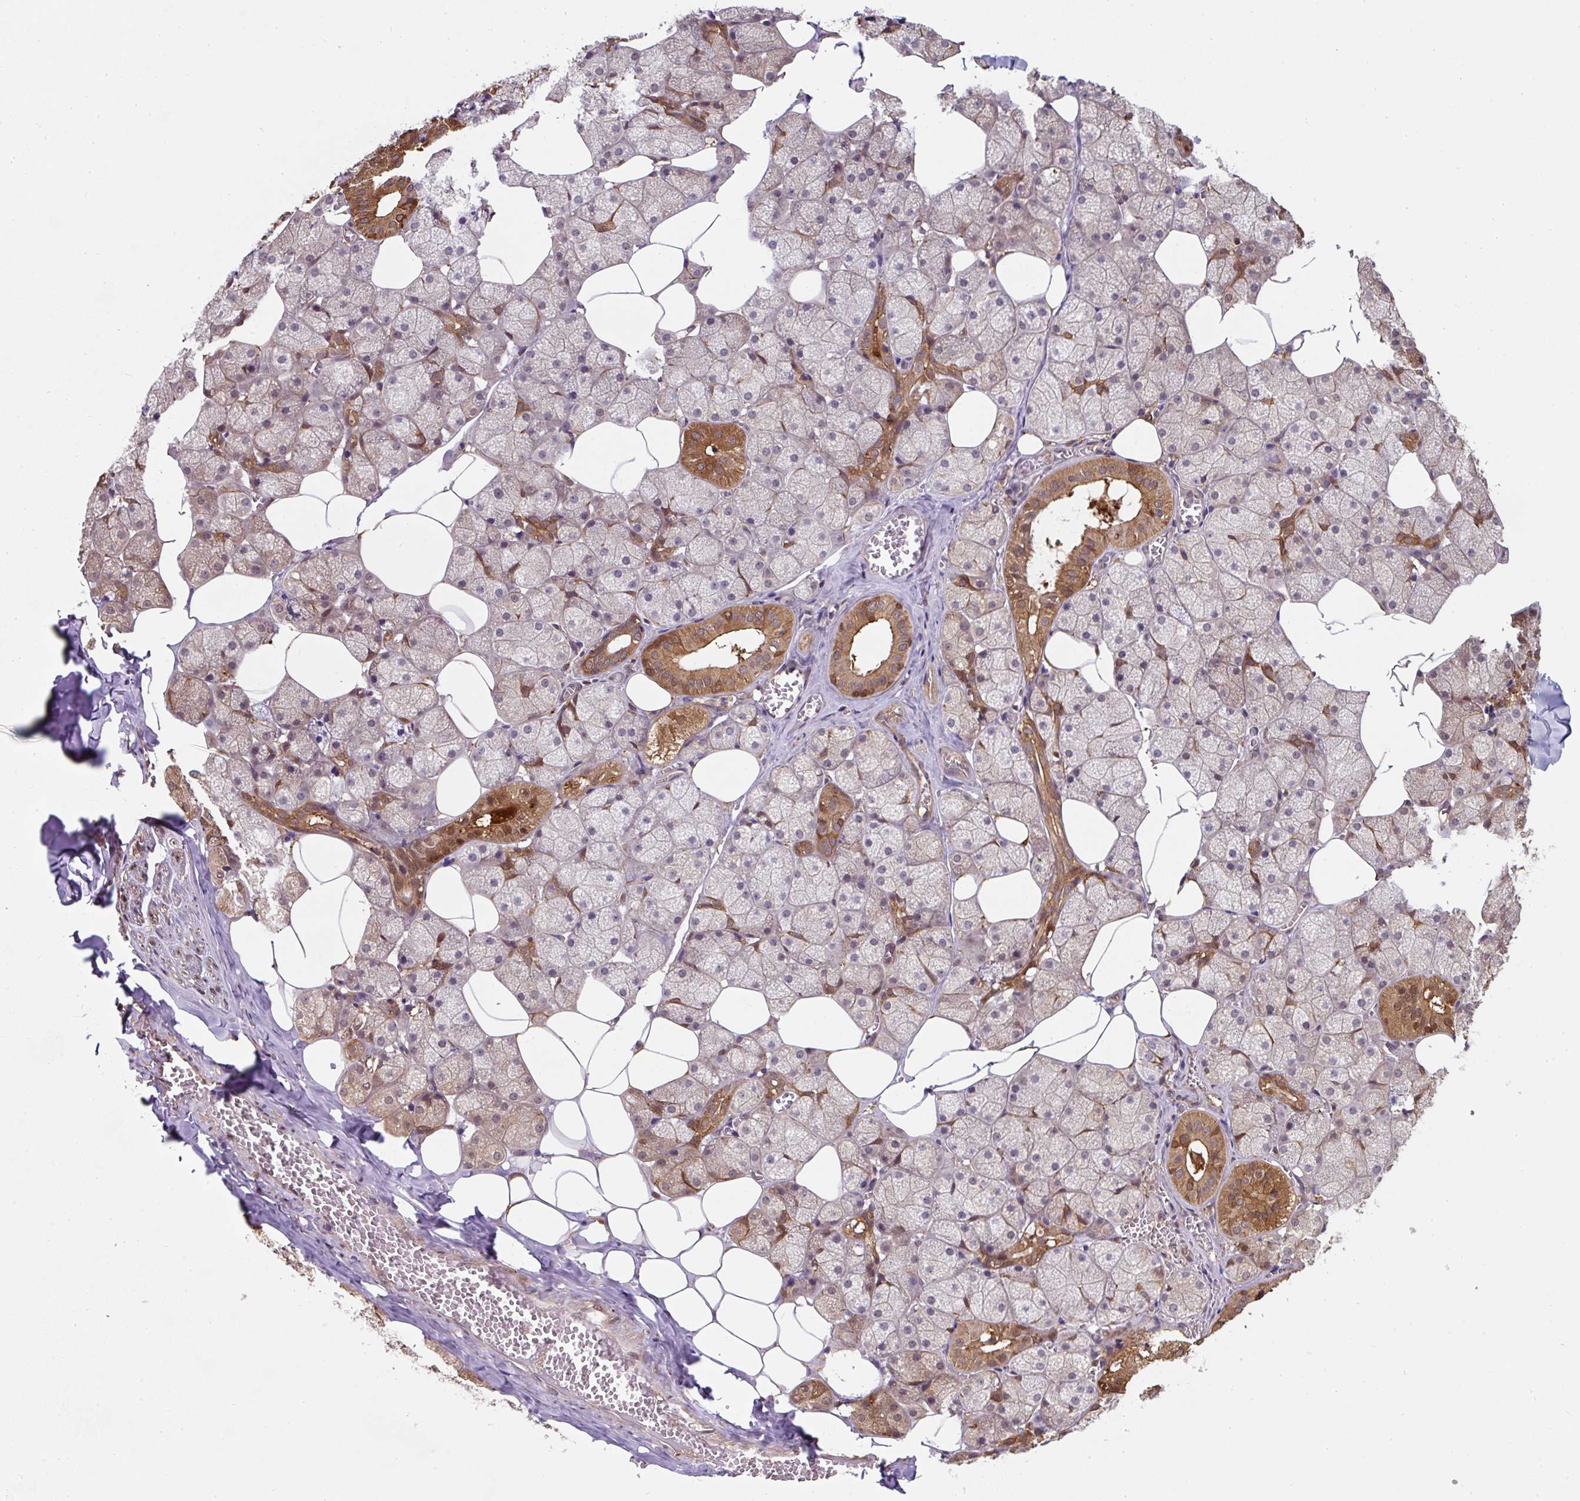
{"staining": {"intensity": "moderate", "quantity": "25%-75%", "location": "cytoplasmic/membranous,nuclear"}, "tissue": "salivary gland", "cell_type": "Glandular cells", "image_type": "normal", "snomed": [{"axis": "morphology", "description": "Normal tissue, NOS"}, {"axis": "topography", "description": "Salivary gland"}, {"axis": "topography", "description": "Peripheral nerve tissue"}], "caption": "Salivary gland stained with DAB immunohistochemistry demonstrates medium levels of moderate cytoplasmic/membranous,nuclear staining in approximately 25%-75% of glandular cells.", "gene": "ST13", "patient": {"sex": "male", "age": 38}}